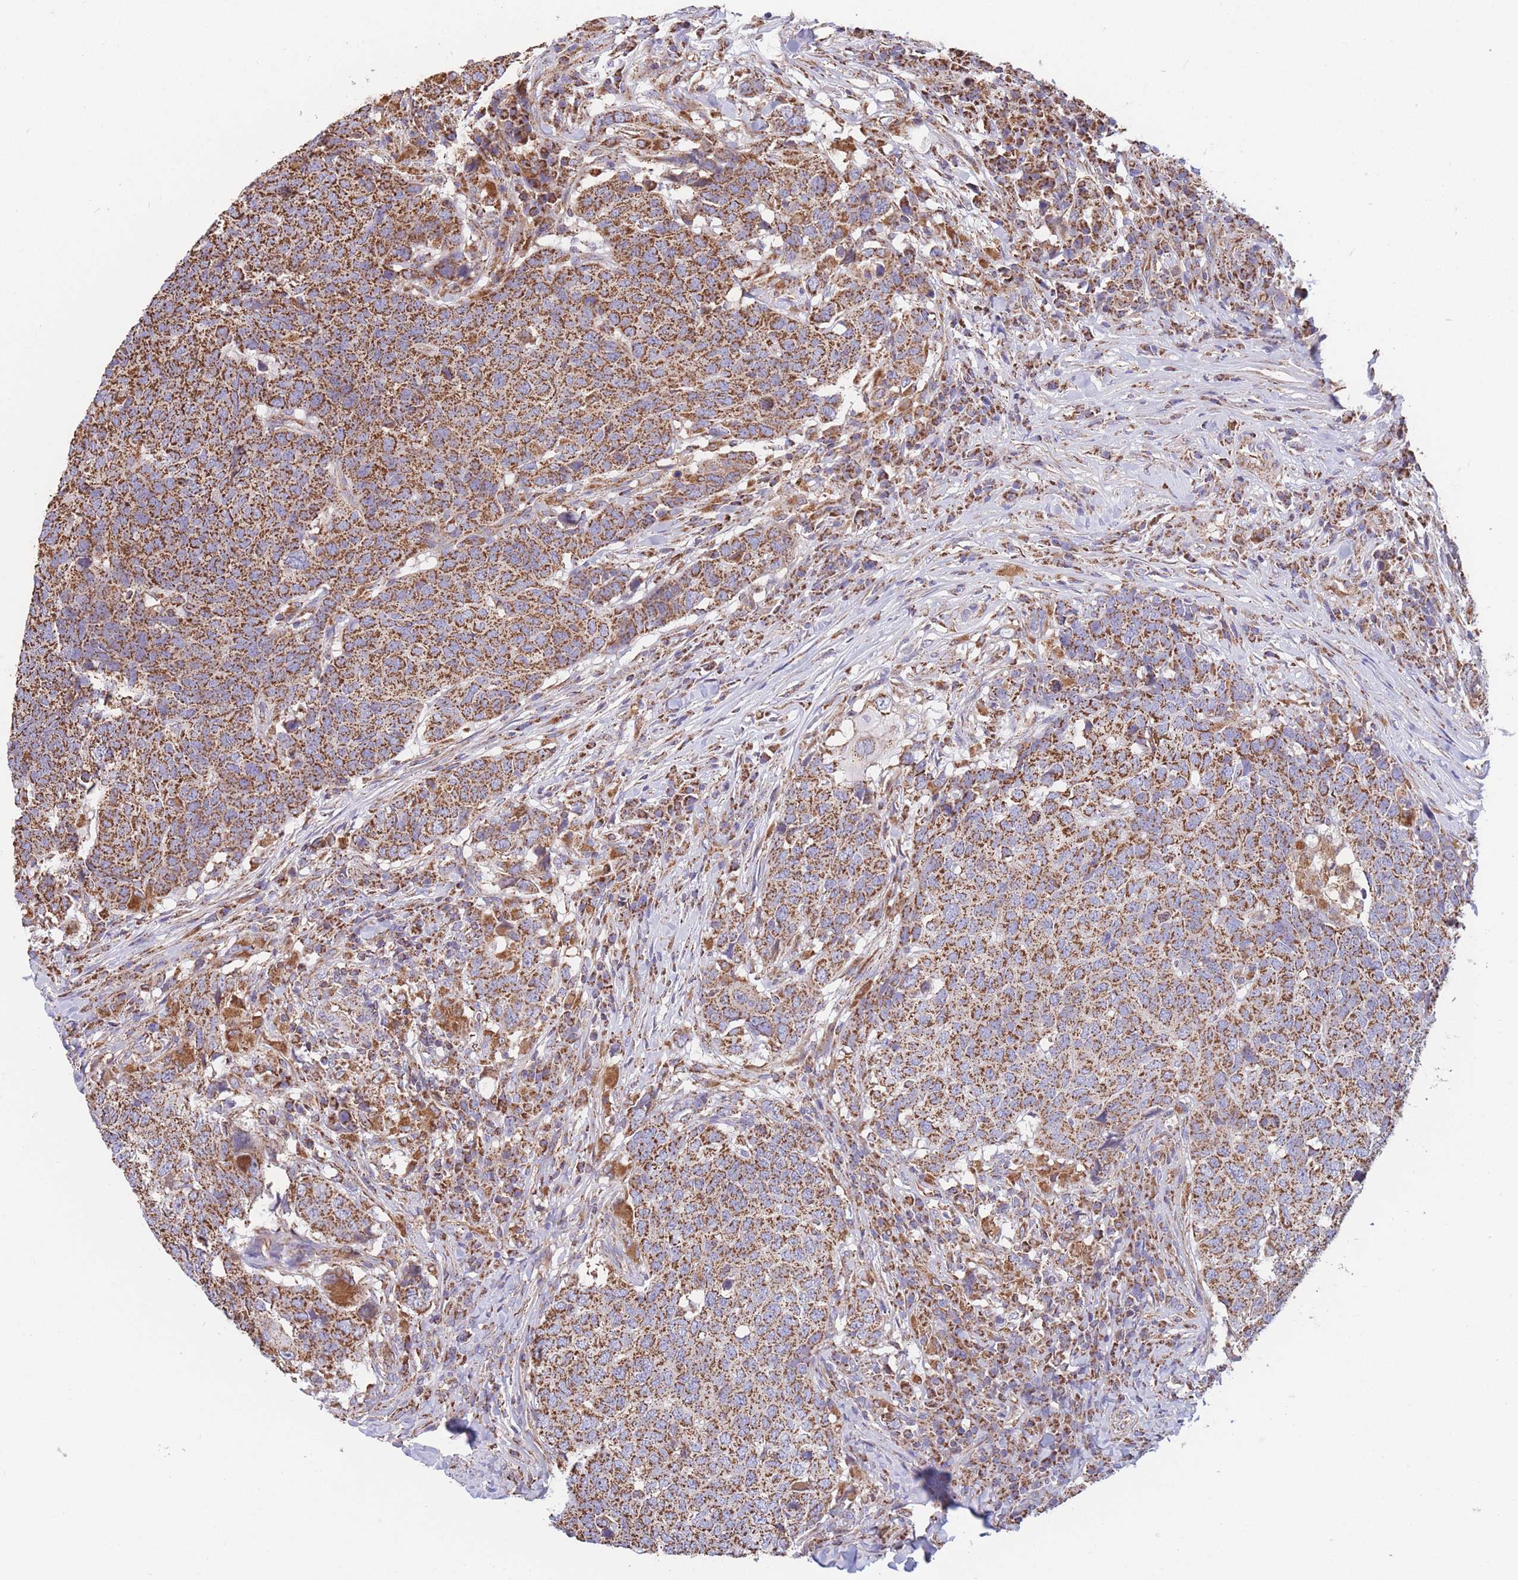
{"staining": {"intensity": "strong", "quantity": ">75%", "location": "cytoplasmic/membranous"}, "tissue": "head and neck cancer", "cell_type": "Tumor cells", "image_type": "cancer", "snomed": [{"axis": "morphology", "description": "Normal tissue, NOS"}, {"axis": "morphology", "description": "Squamous cell carcinoma, NOS"}, {"axis": "topography", "description": "Skeletal muscle"}, {"axis": "topography", "description": "Vascular tissue"}, {"axis": "topography", "description": "Peripheral nerve tissue"}, {"axis": "topography", "description": "Head-Neck"}], "caption": "Protein staining by IHC displays strong cytoplasmic/membranous expression in about >75% of tumor cells in head and neck squamous cell carcinoma.", "gene": "FKBP8", "patient": {"sex": "male", "age": 66}}